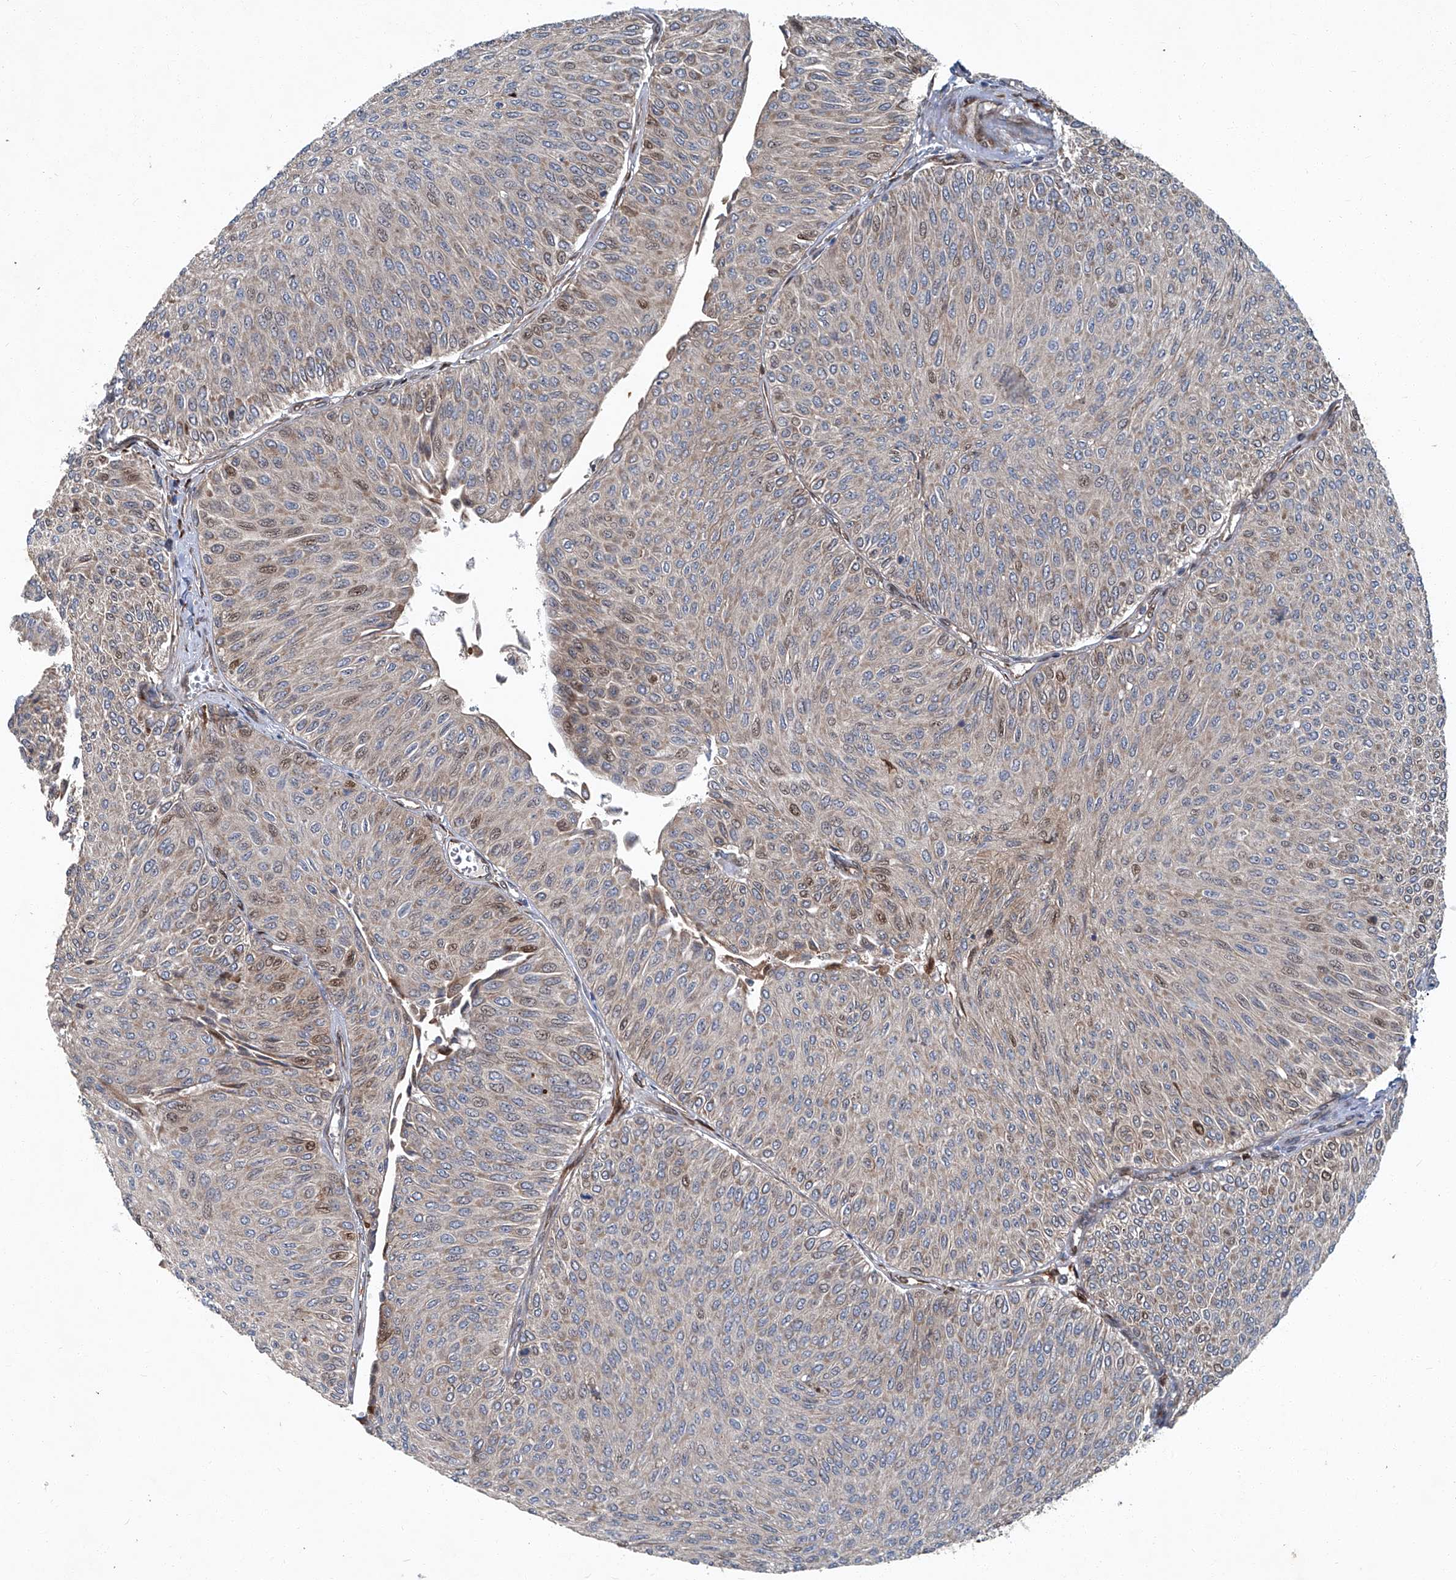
{"staining": {"intensity": "weak", "quantity": "25%-75%", "location": "cytoplasmic/membranous,nuclear"}, "tissue": "urothelial cancer", "cell_type": "Tumor cells", "image_type": "cancer", "snomed": [{"axis": "morphology", "description": "Urothelial carcinoma, Low grade"}, {"axis": "topography", "description": "Urinary bladder"}], "caption": "Brown immunohistochemical staining in human urothelial cancer reveals weak cytoplasmic/membranous and nuclear expression in approximately 25%-75% of tumor cells.", "gene": "GPR132", "patient": {"sex": "male", "age": 78}}